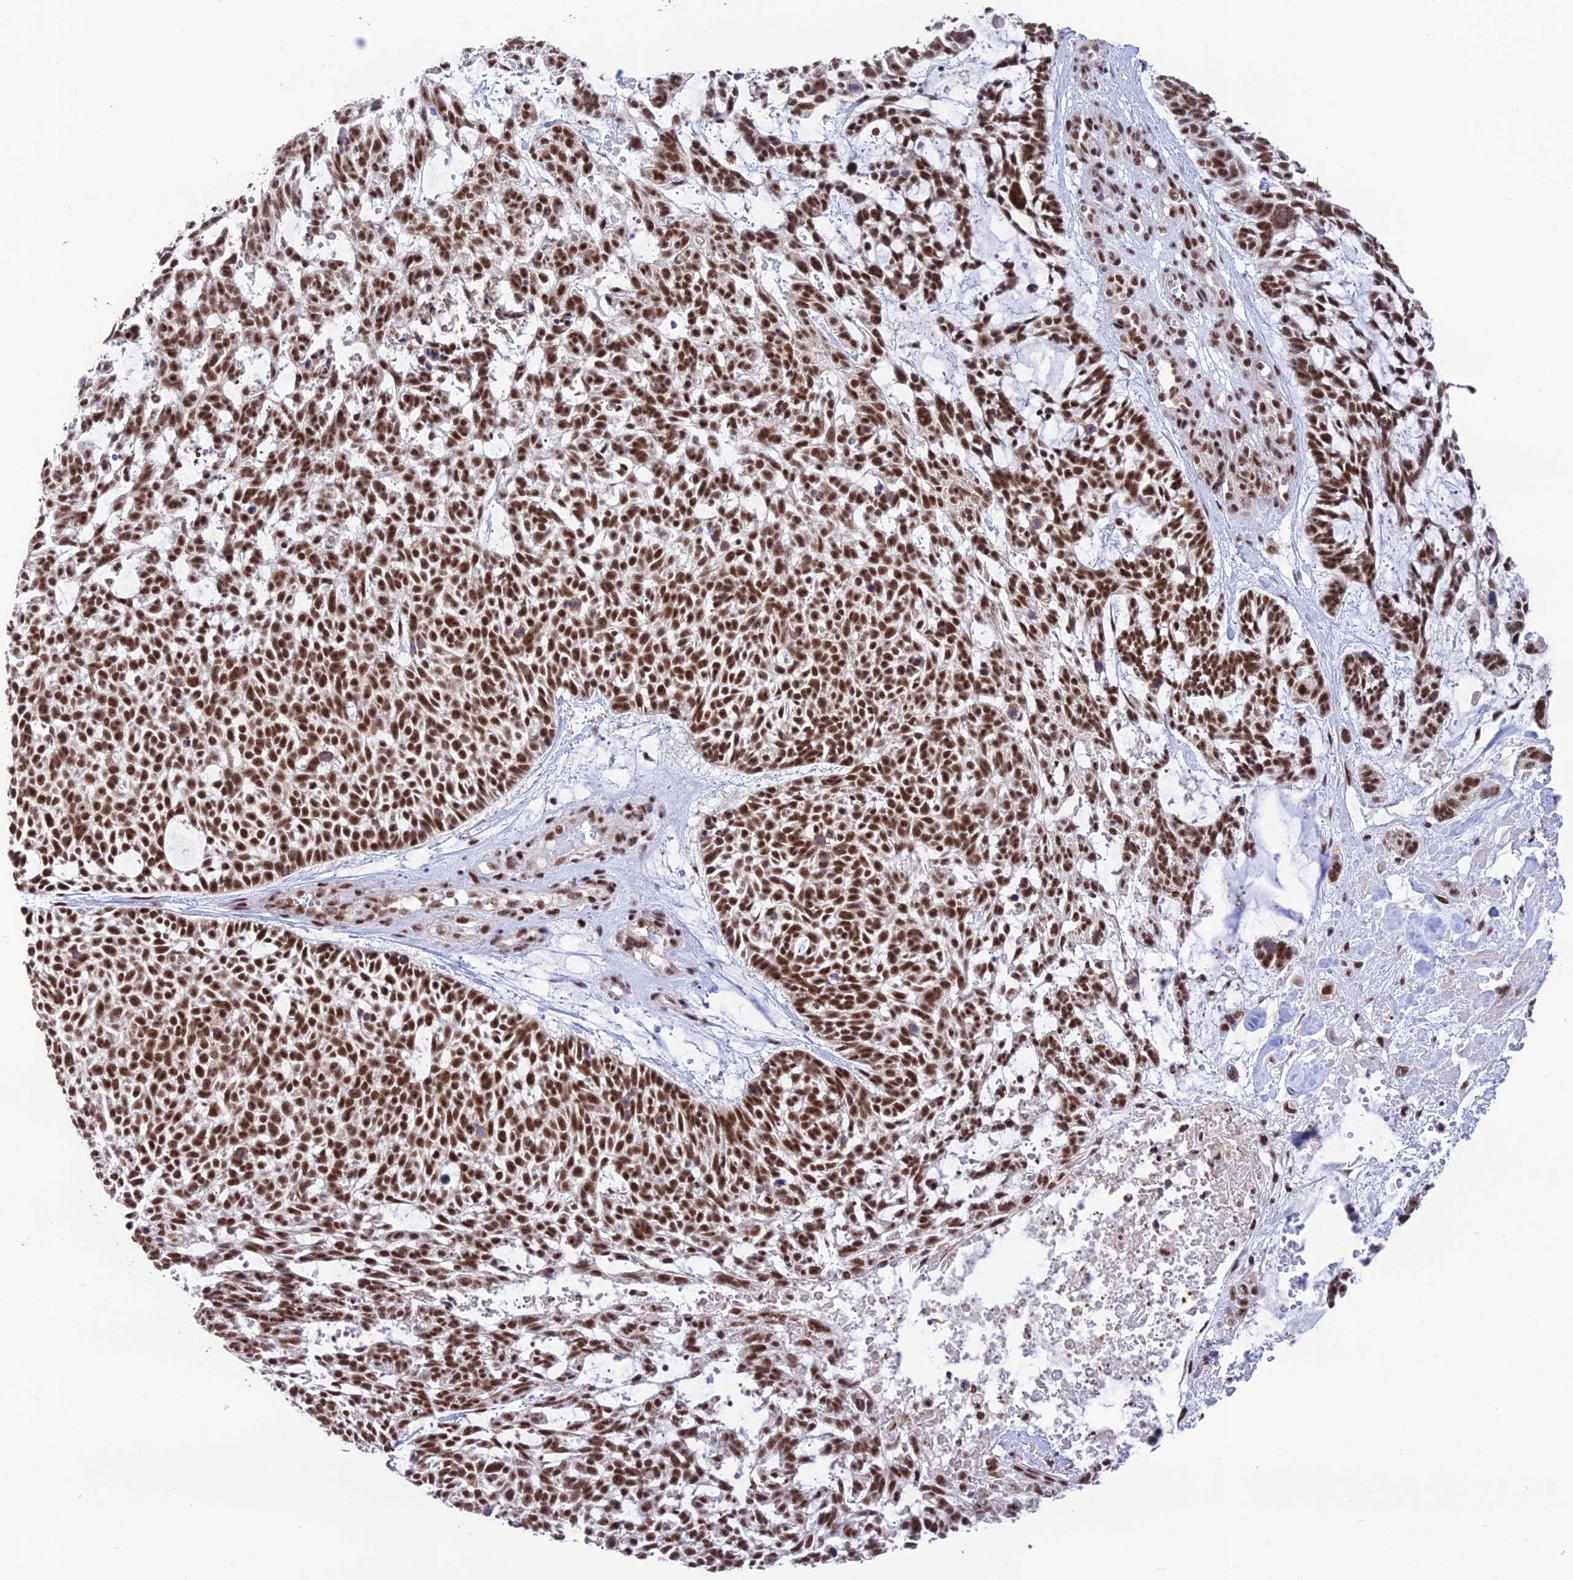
{"staining": {"intensity": "strong", "quantity": ">75%", "location": "nuclear"}, "tissue": "skin cancer", "cell_type": "Tumor cells", "image_type": "cancer", "snomed": [{"axis": "morphology", "description": "Basal cell carcinoma"}, {"axis": "topography", "description": "Skin"}], "caption": "DAB (3,3'-diaminobenzidine) immunohistochemical staining of skin cancer shows strong nuclear protein staining in approximately >75% of tumor cells.", "gene": "THOC7", "patient": {"sex": "male", "age": 88}}